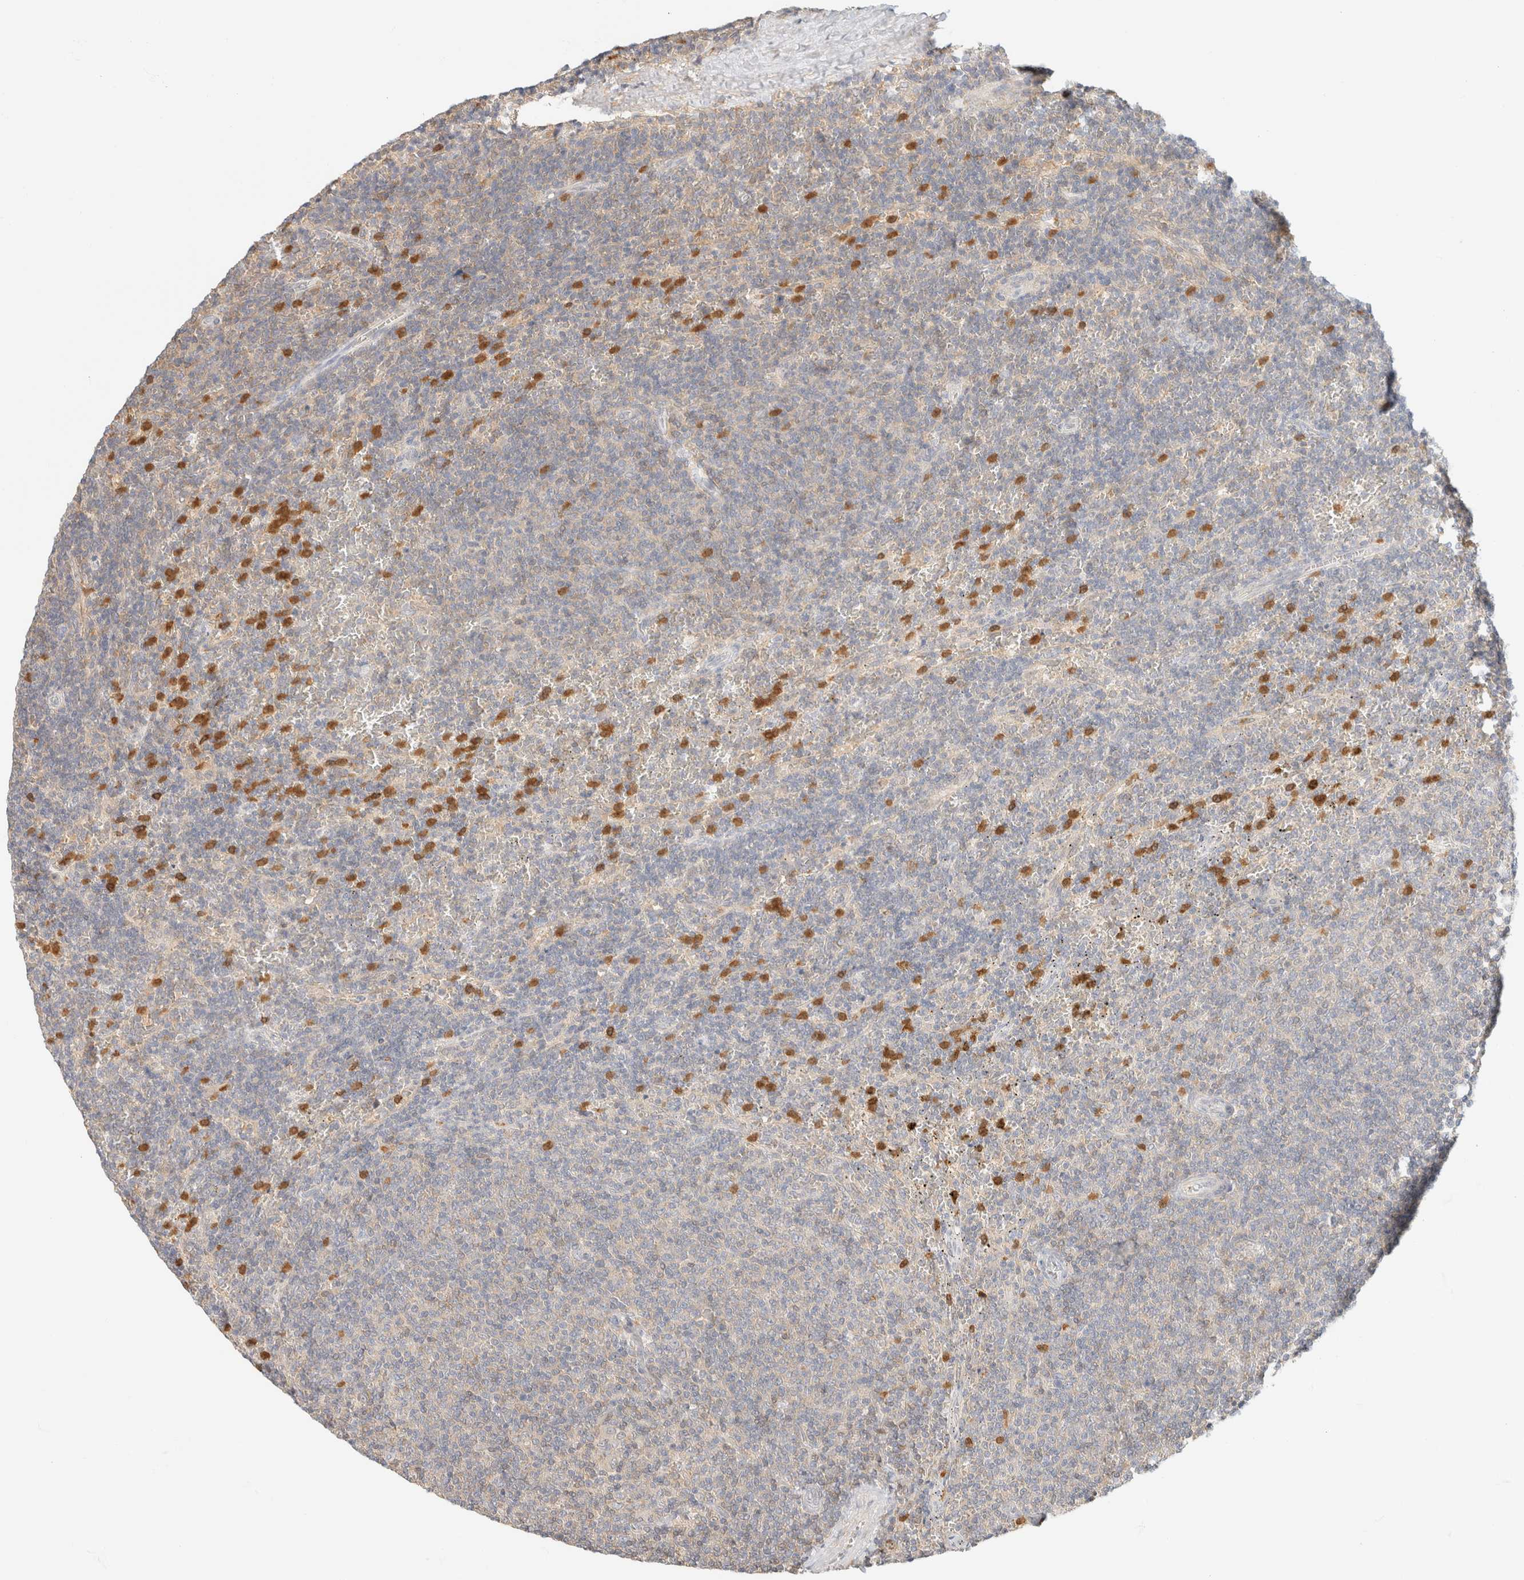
{"staining": {"intensity": "weak", "quantity": "<25%", "location": "cytoplasmic/membranous"}, "tissue": "lymphoma", "cell_type": "Tumor cells", "image_type": "cancer", "snomed": [{"axis": "morphology", "description": "Malignant lymphoma, non-Hodgkin's type, Low grade"}, {"axis": "topography", "description": "Spleen"}], "caption": "IHC micrograph of neoplastic tissue: lymphoma stained with DAB (3,3'-diaminobenzidine) demonstrates no significant protein staining in tumor cells.", "gene": "GPI", "patient": {"sex": "female", "age": 50}}